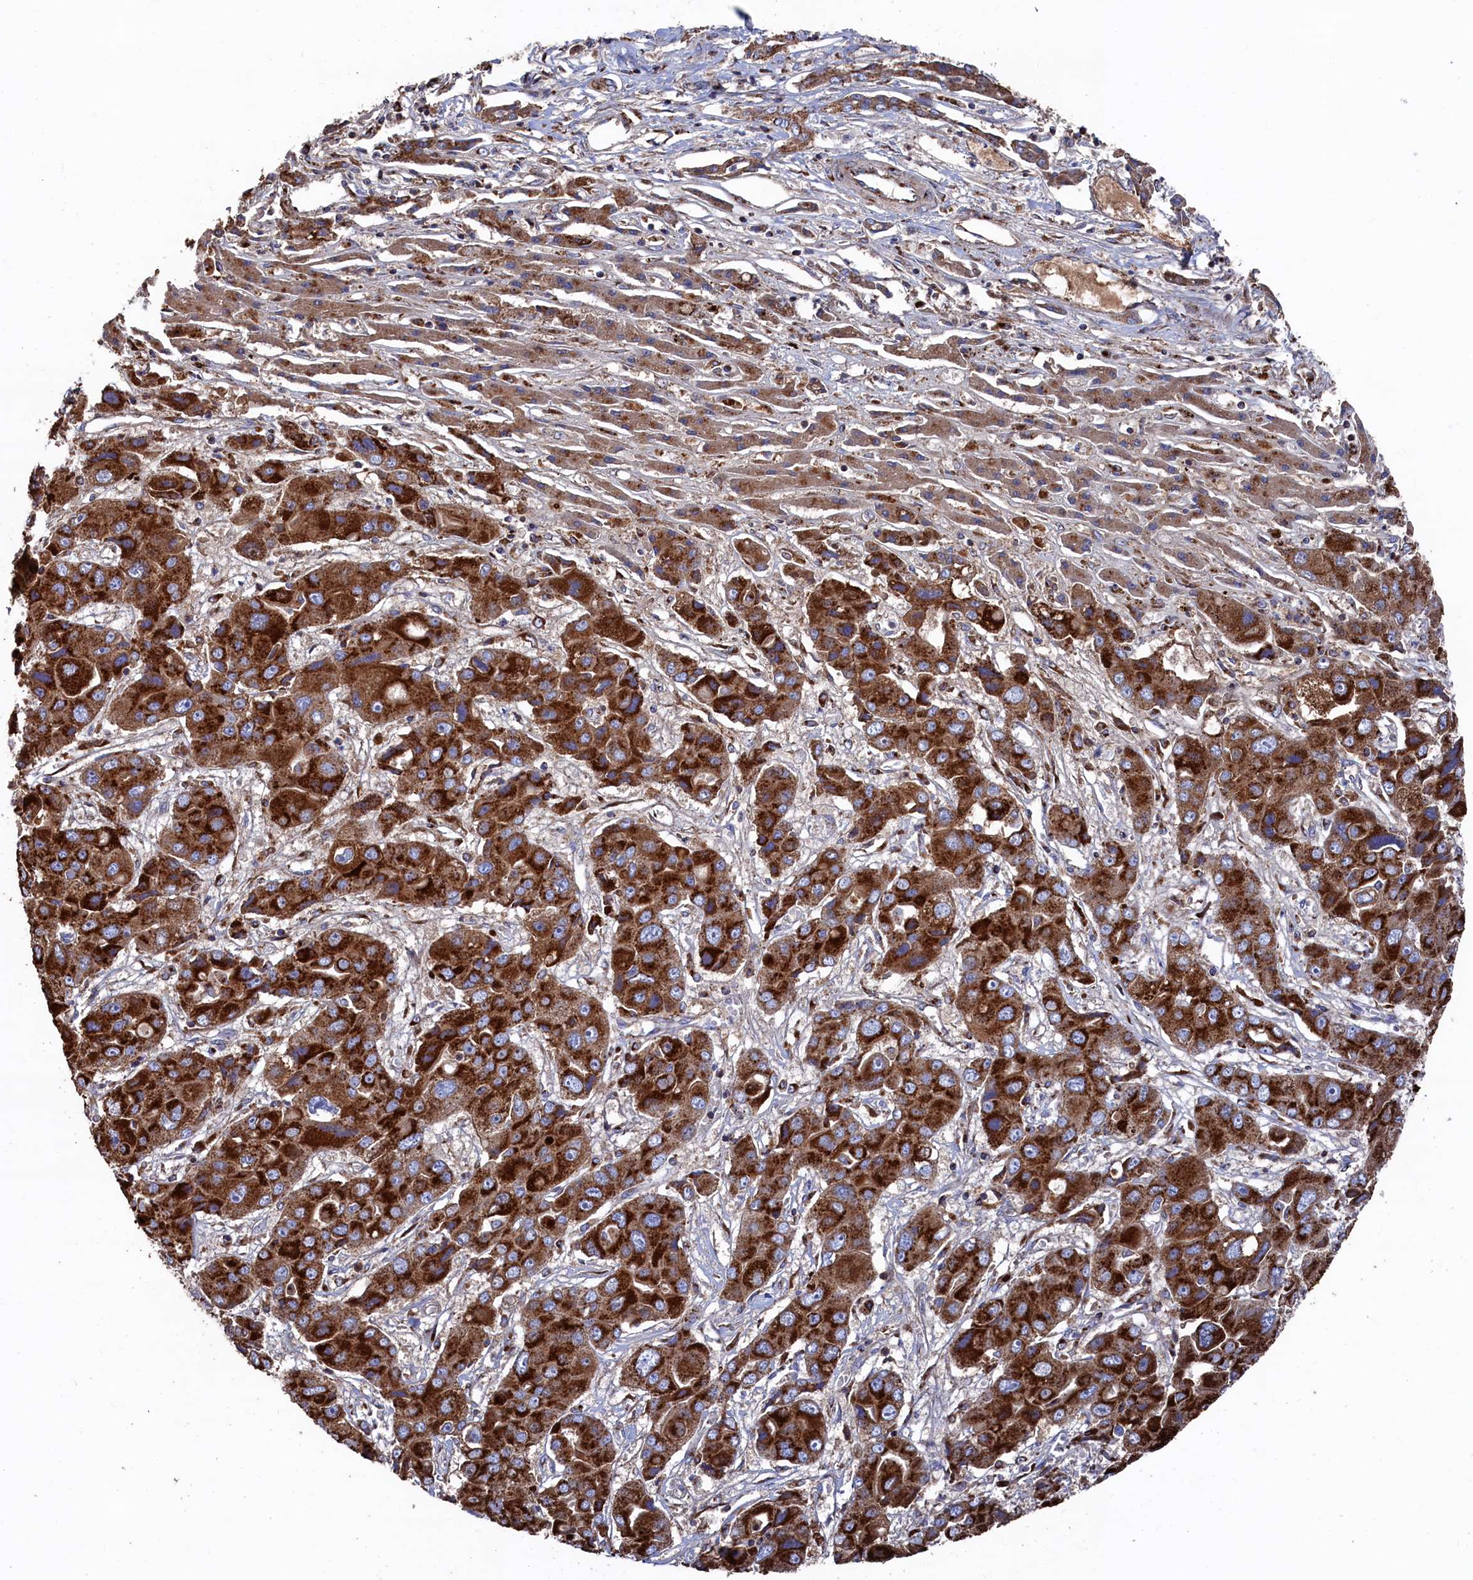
{"staining": {"intensity": "strong", "quantity": ">75%", "location": "cytoplasmic/membranous"}, "tissue": "liver cancer", "cell_type": "Tumor cells", "image_type": "cancer", "snomed": [{"axis": "morphology", "description": "Cholangiocarcinoma"}, {"axis": "topography", "description": "Liver"}], "caption": "Immunohistochemistry (IHC) (DAB (3,3'-diaminobenzidine)) staining of human cholangiocarcinoma (liver) displays strong cytoplasmic/membranous protein positivity in about >75% of tumor cells.", "gene": "PRRC1", "patient": {"sex": "male", "age": 67}}